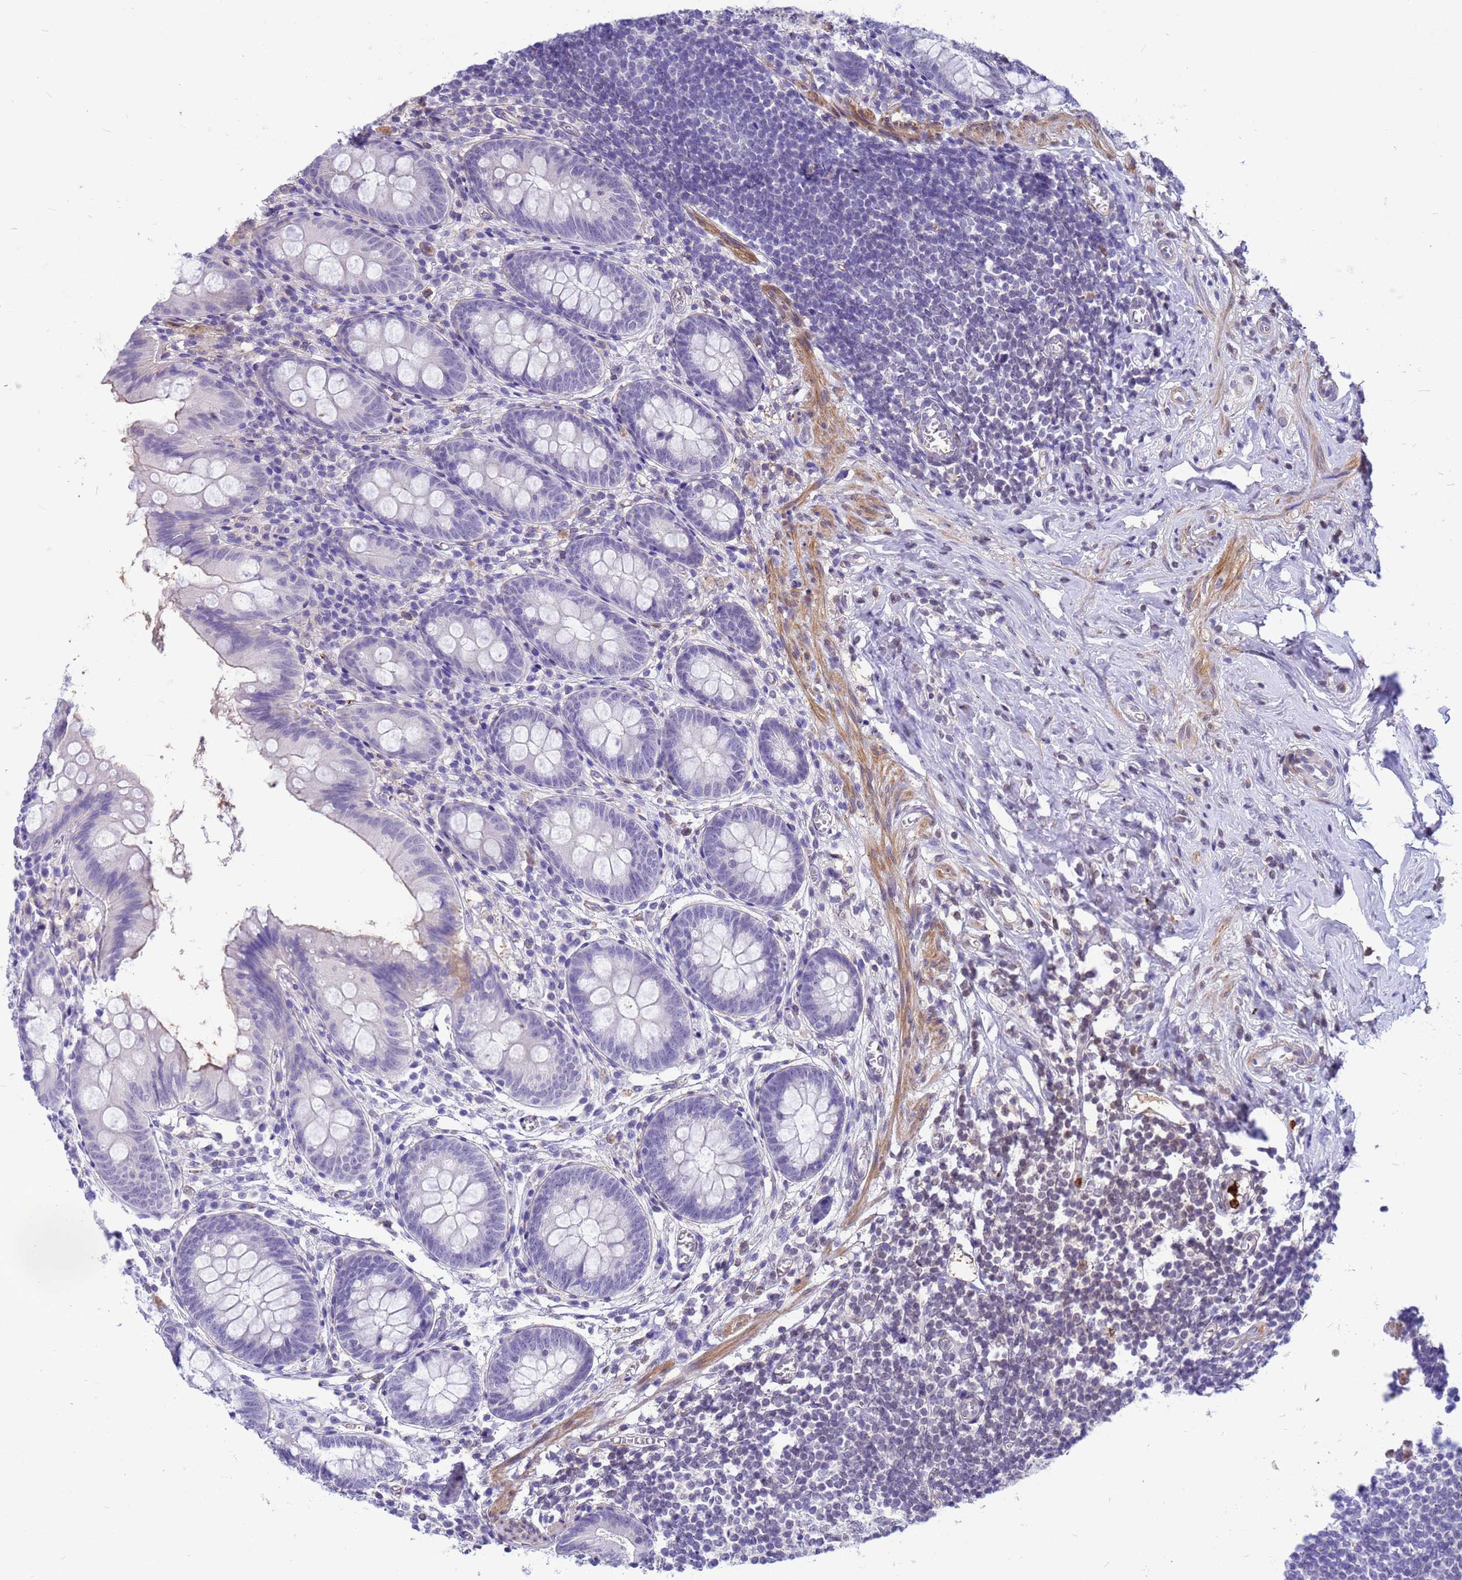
{"staining": {"intensity": "negative", "quantity": "none", "location": "none"}, "tissue": "appendix", "cell_type": "Glandular cells", "image_type": "normal", "snomed": [{"axis": "morphology", "description": "Normal tissue, NOS"}, {"axis": "topography", "description": "Appendix"}], "caption": "This is a image of immunohistochemistry staining of unremarkable appendix, which shows no positivity in glandular cells. Nuclei are stained in blue.", "gene": "ORM1", "patient": {"sex": "female", "age": 51}}